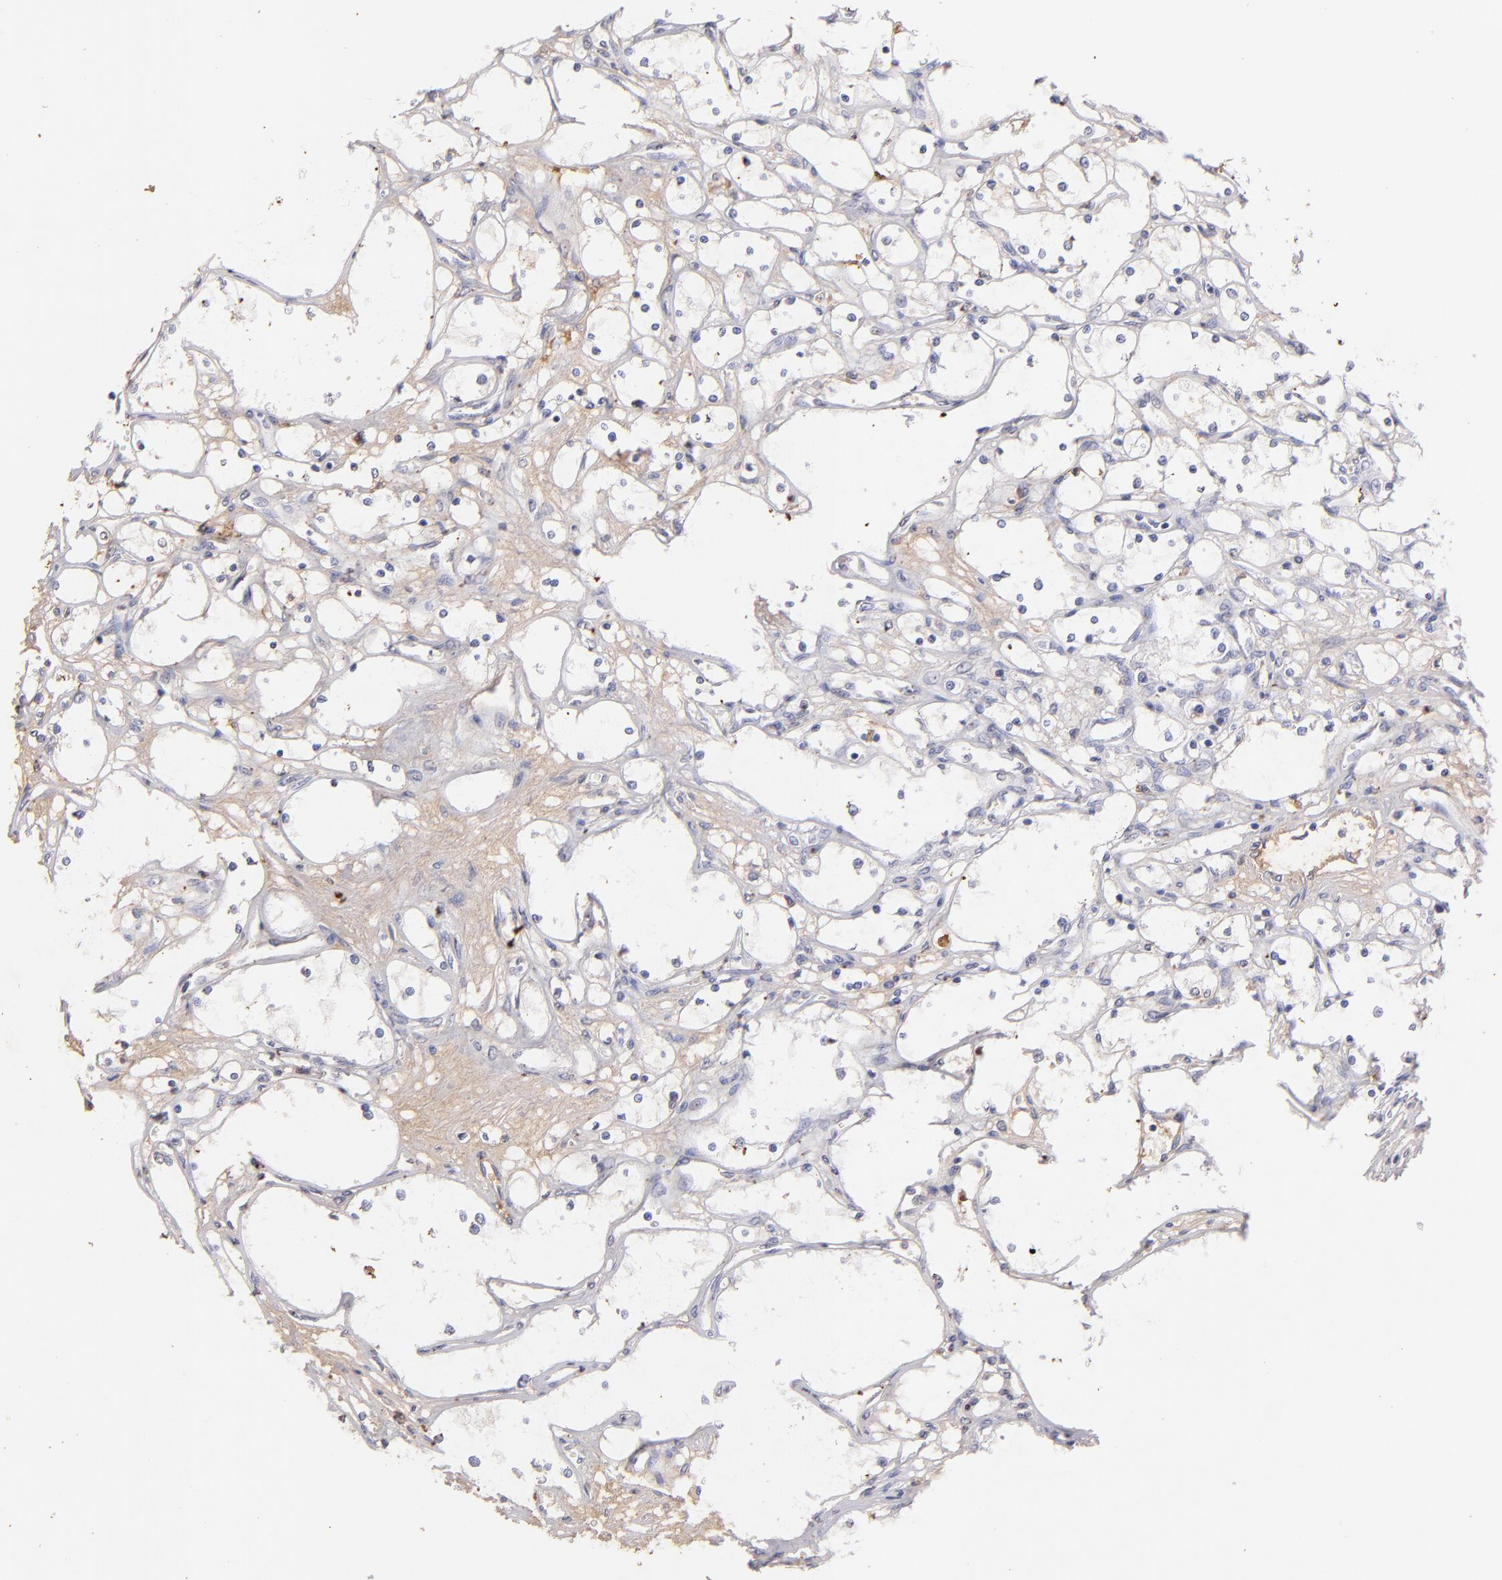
{"staining": {"intensity": "negative", "quantity": "none", "location": "none"}, "tissue": "renal cancer", "cell_type": "Tumor cells", "image_type": "cancer", "snomed": [{"axis": "morphology", "description": "Adenocarcinoma, NOS"}, {"axis": "topography", "description": "Kidney"}], "caption": "A photomicrograph of adenocarcinoma (renal) stained for a protein shows no brown staining in tumor cells.", "gene": "FGB", "patient": {"sex": "male", "age": 61}}